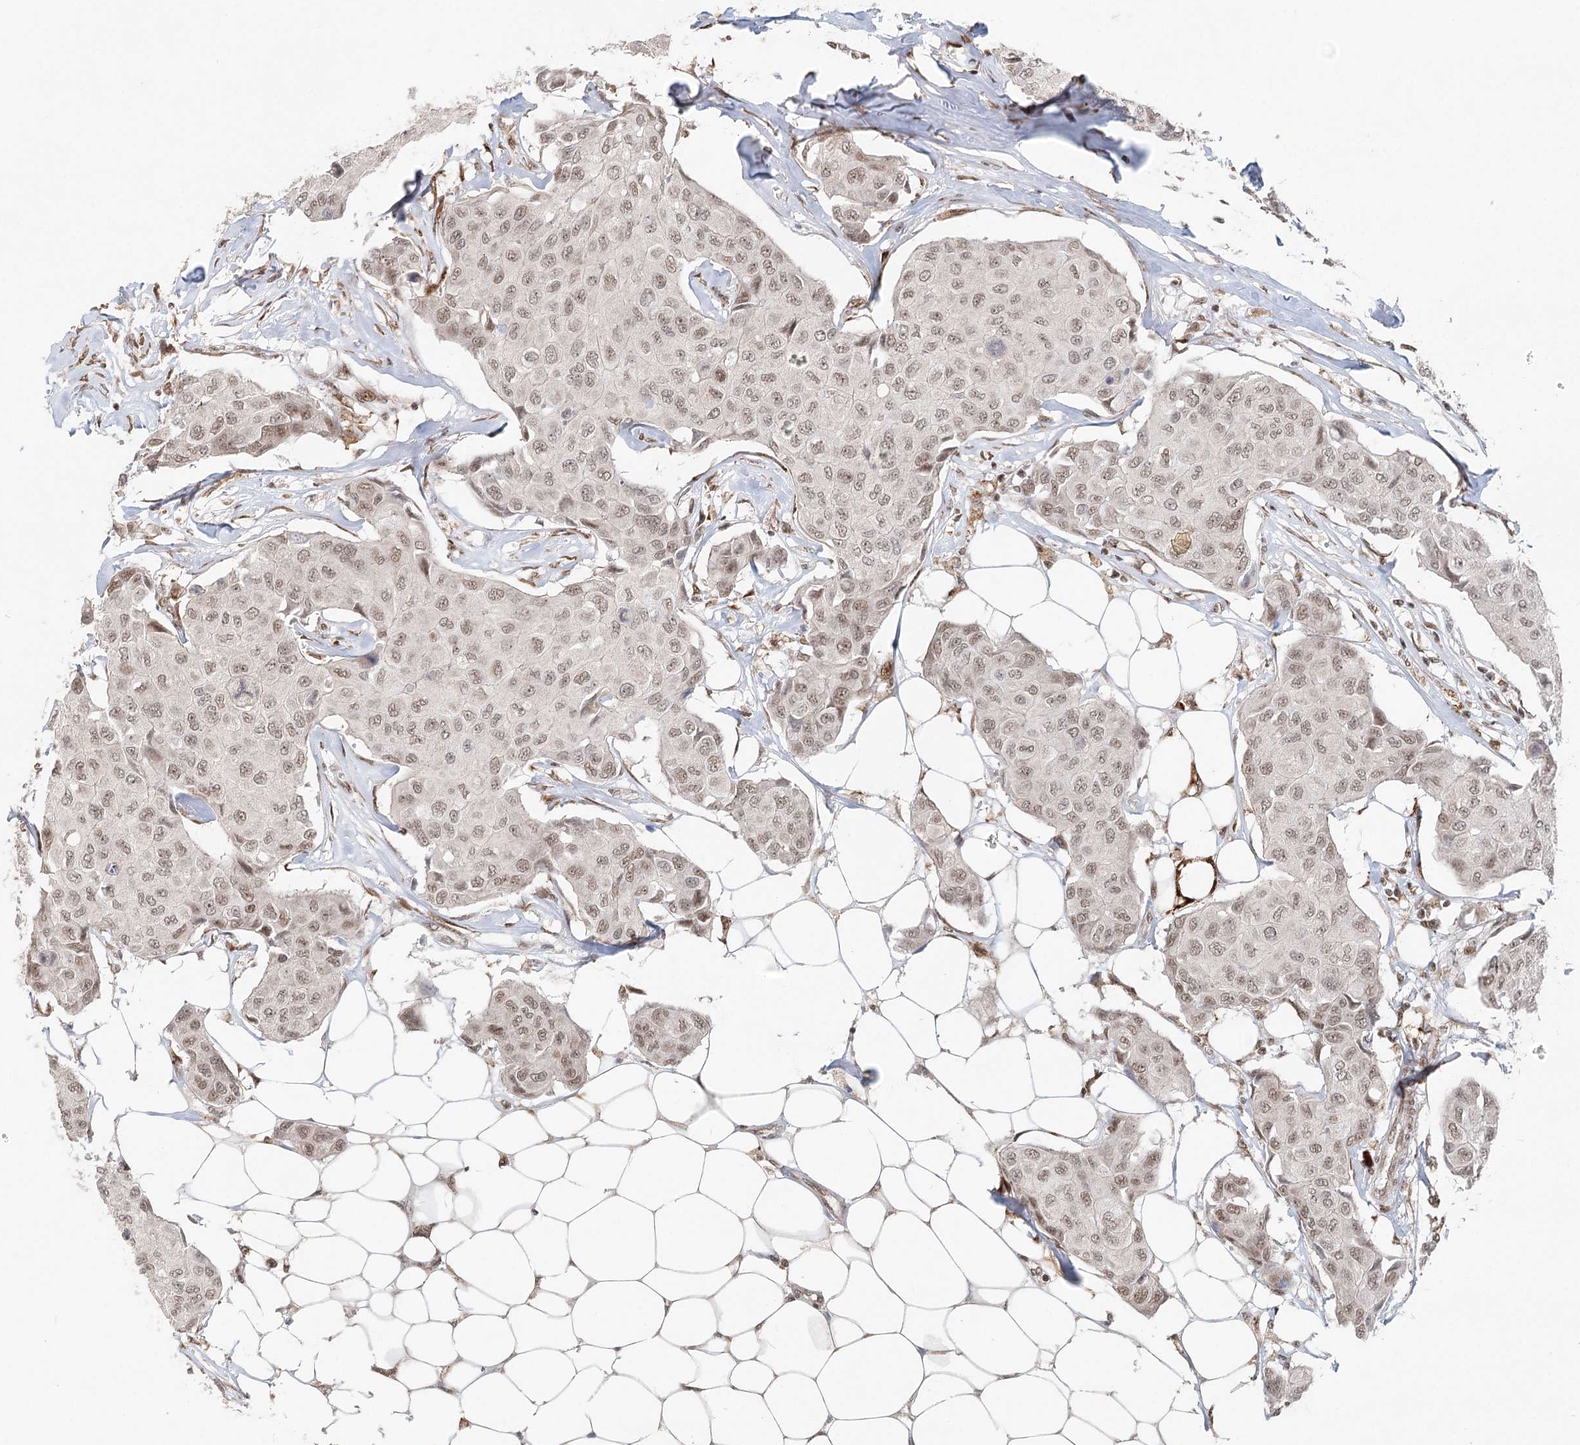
{"staining": {"intensity": "weak", "quantity": ">75%", "location": "nuclear"}, "tissue": "breast cancer", "cell_type": "Tumor cells", "image_type": "cancer", "snomed": [{"axis": "morphology", "description": "Duct carcinoma"}, {"axis": "topography", "description": "Breast"}], "caption": "High-magnification brightfield microscopy of infiltrating ductal carcinoma (breast) stained with DAB (3,3'-diaminobenzidine) (brown) and counterstained with hematoxylin (blue). tumor cells exhibit weak nuclear expression is appreciated in approximately>75% of cells. (IHC, brightfield microscopy, high magnification).", "gene": "BNIP5", "patient": {"sex": "female", "age": 80}}